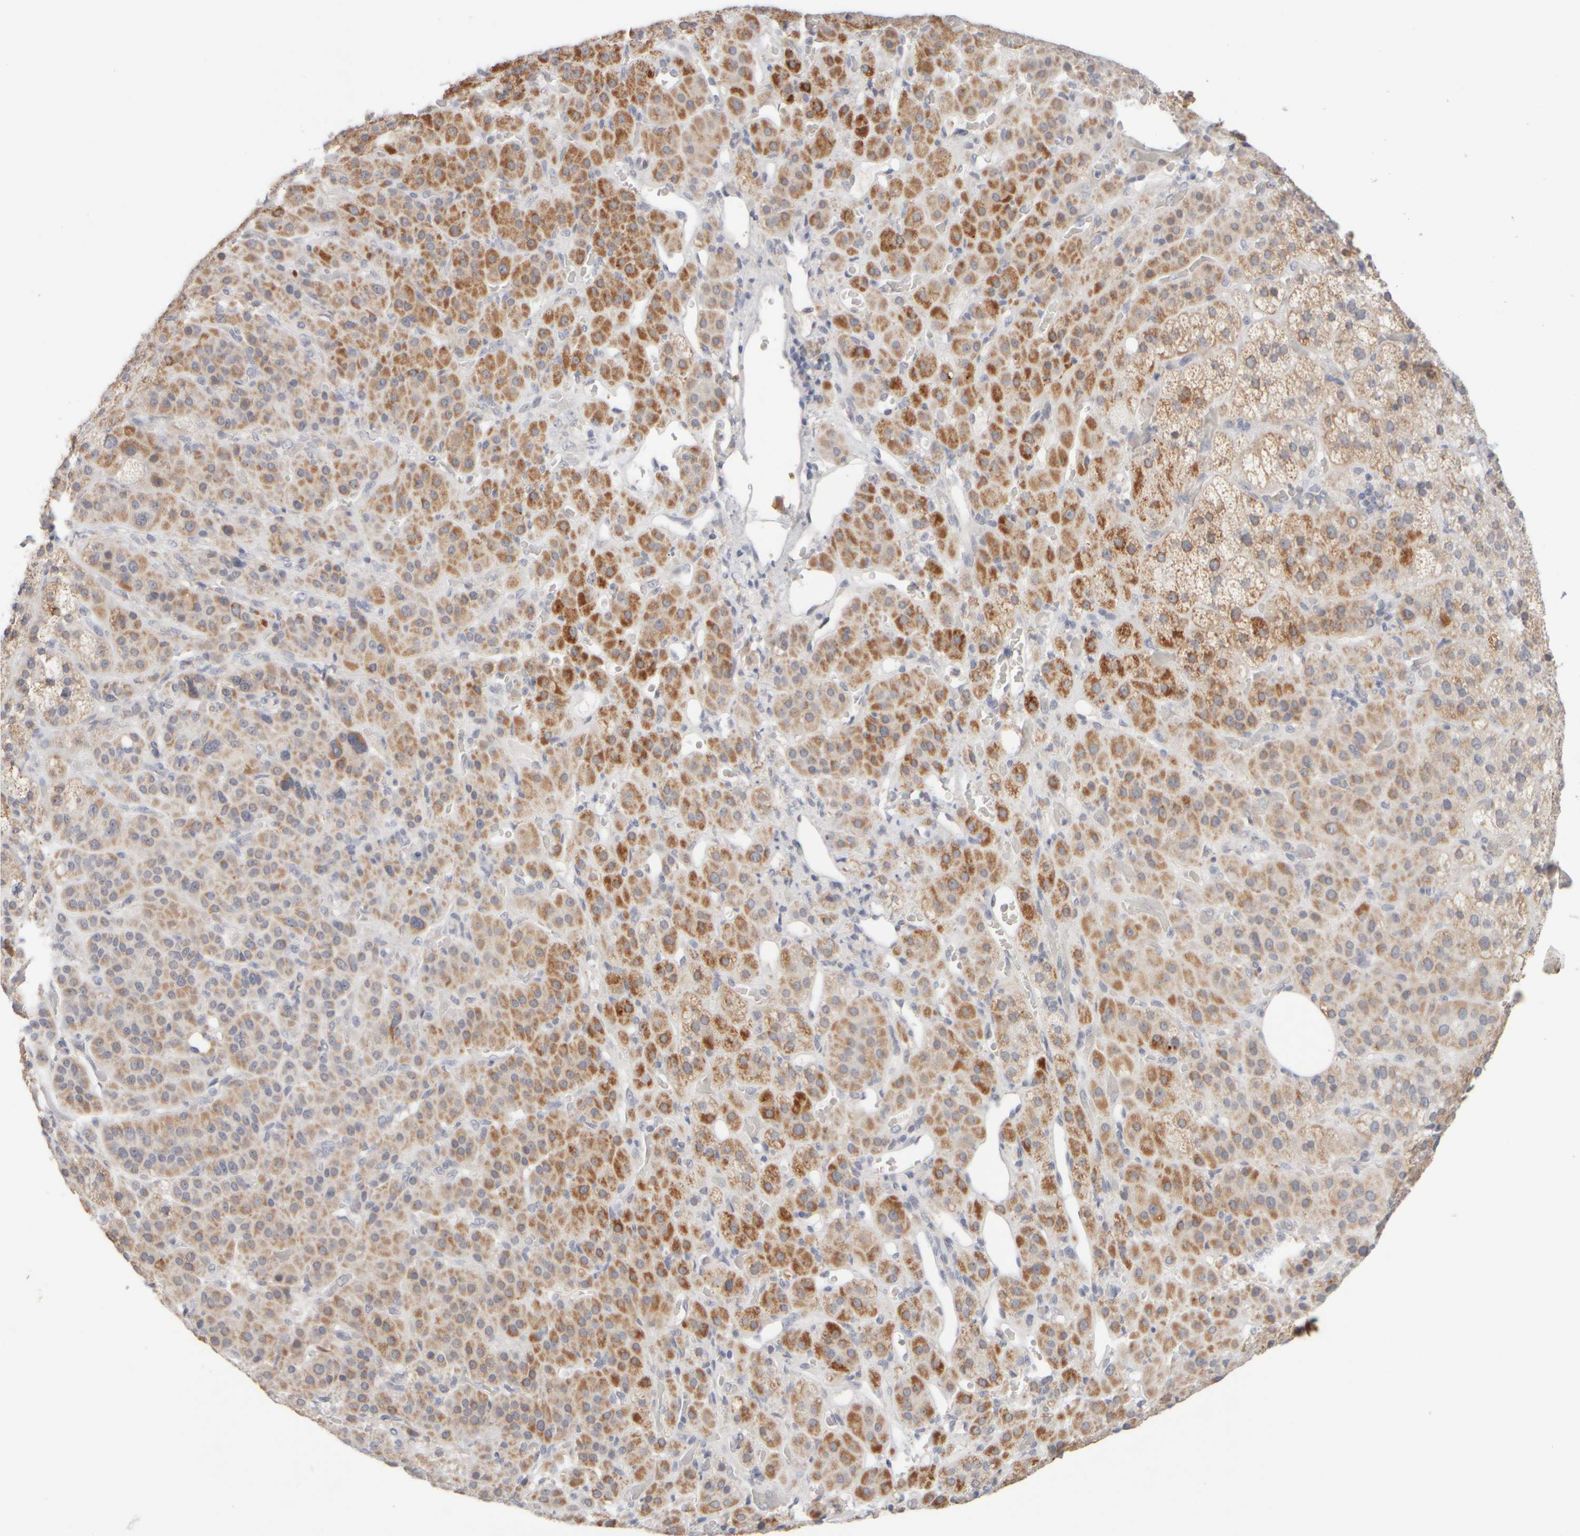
{"staining": {"intensity": "moderate", "quantity": "25%-75%", "location": "cytoplasmic/membranous"}, "tissue": "adrenal gland", "cell_type": "Glandular cells", "image_type": "normal", "snomed": [{"axis": "morphology", "description": "Normal tissue, NOS"}, {"axis": "topography", "description": "Adrenal gland"}], "caption": "Moderate cytoplasmic/membranous expression for a protein is seen in about 25%-75% of glandular cells of unremarkable adrenal gland using immunohistochemistry.", "gene": "ZNF112", "patient": {"sex": "male", "age": 57}}